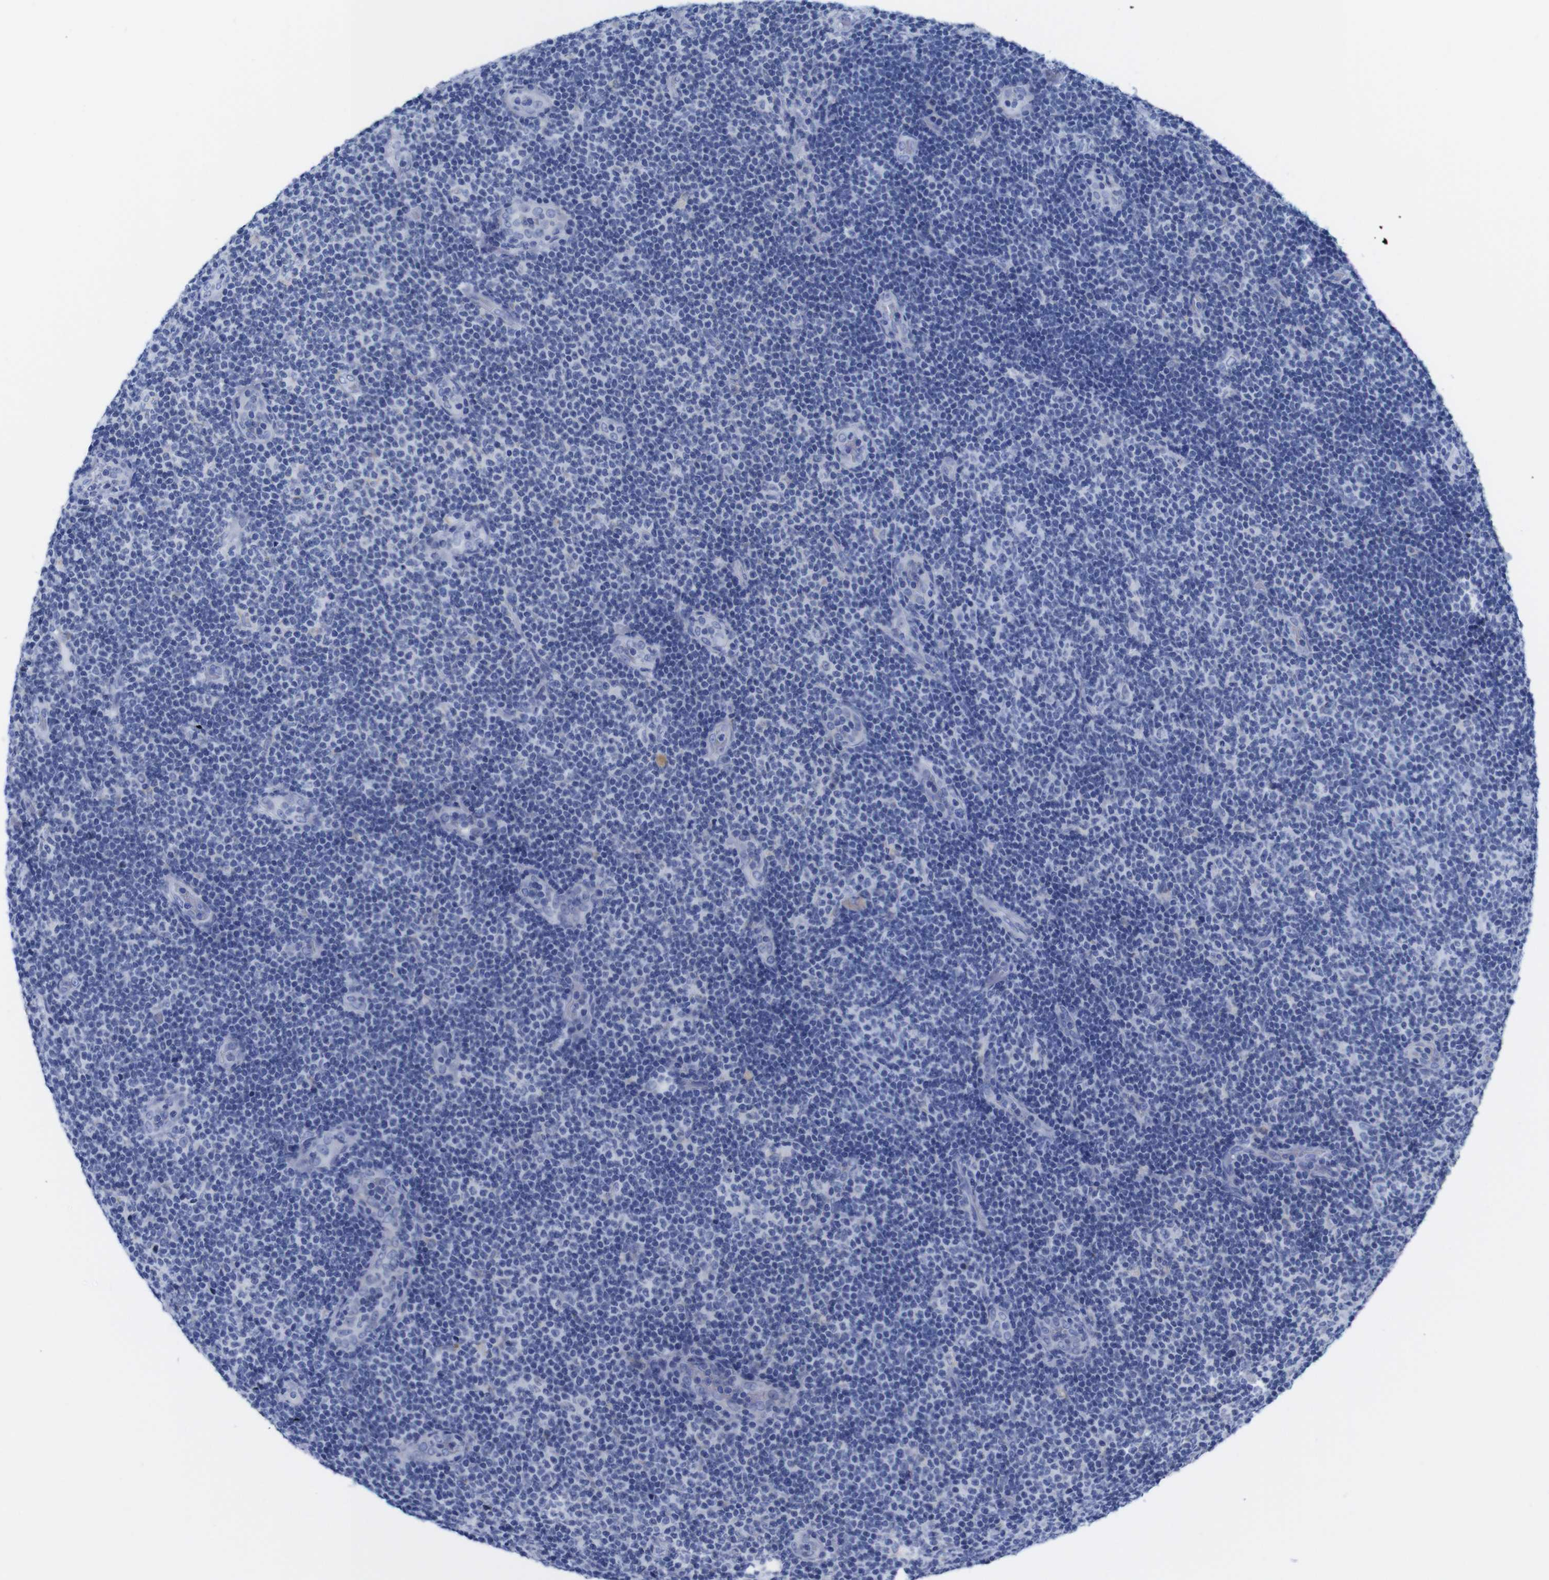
{"staining": {"intensity": "negative", "quantity": "none", "location": "none"}, "tissue": "lymphoma", "cell_type": "Tumor cells", "image_type": "cancer", "snomed": [{"axis": "morphology", "description": "Malignant lymphoma, non-Hodgkin's type, Low grade"}, {"axis": "topography", "description": "Lymph node"}], "caption": "Low-grade malignant lymphoma, non-Hodgkin's type stained for a protein using immunohistochemistry demonstrates no expression tumor cells.", "gene": "LRRC55", "patient": {"sex": "male", "age": 83}}